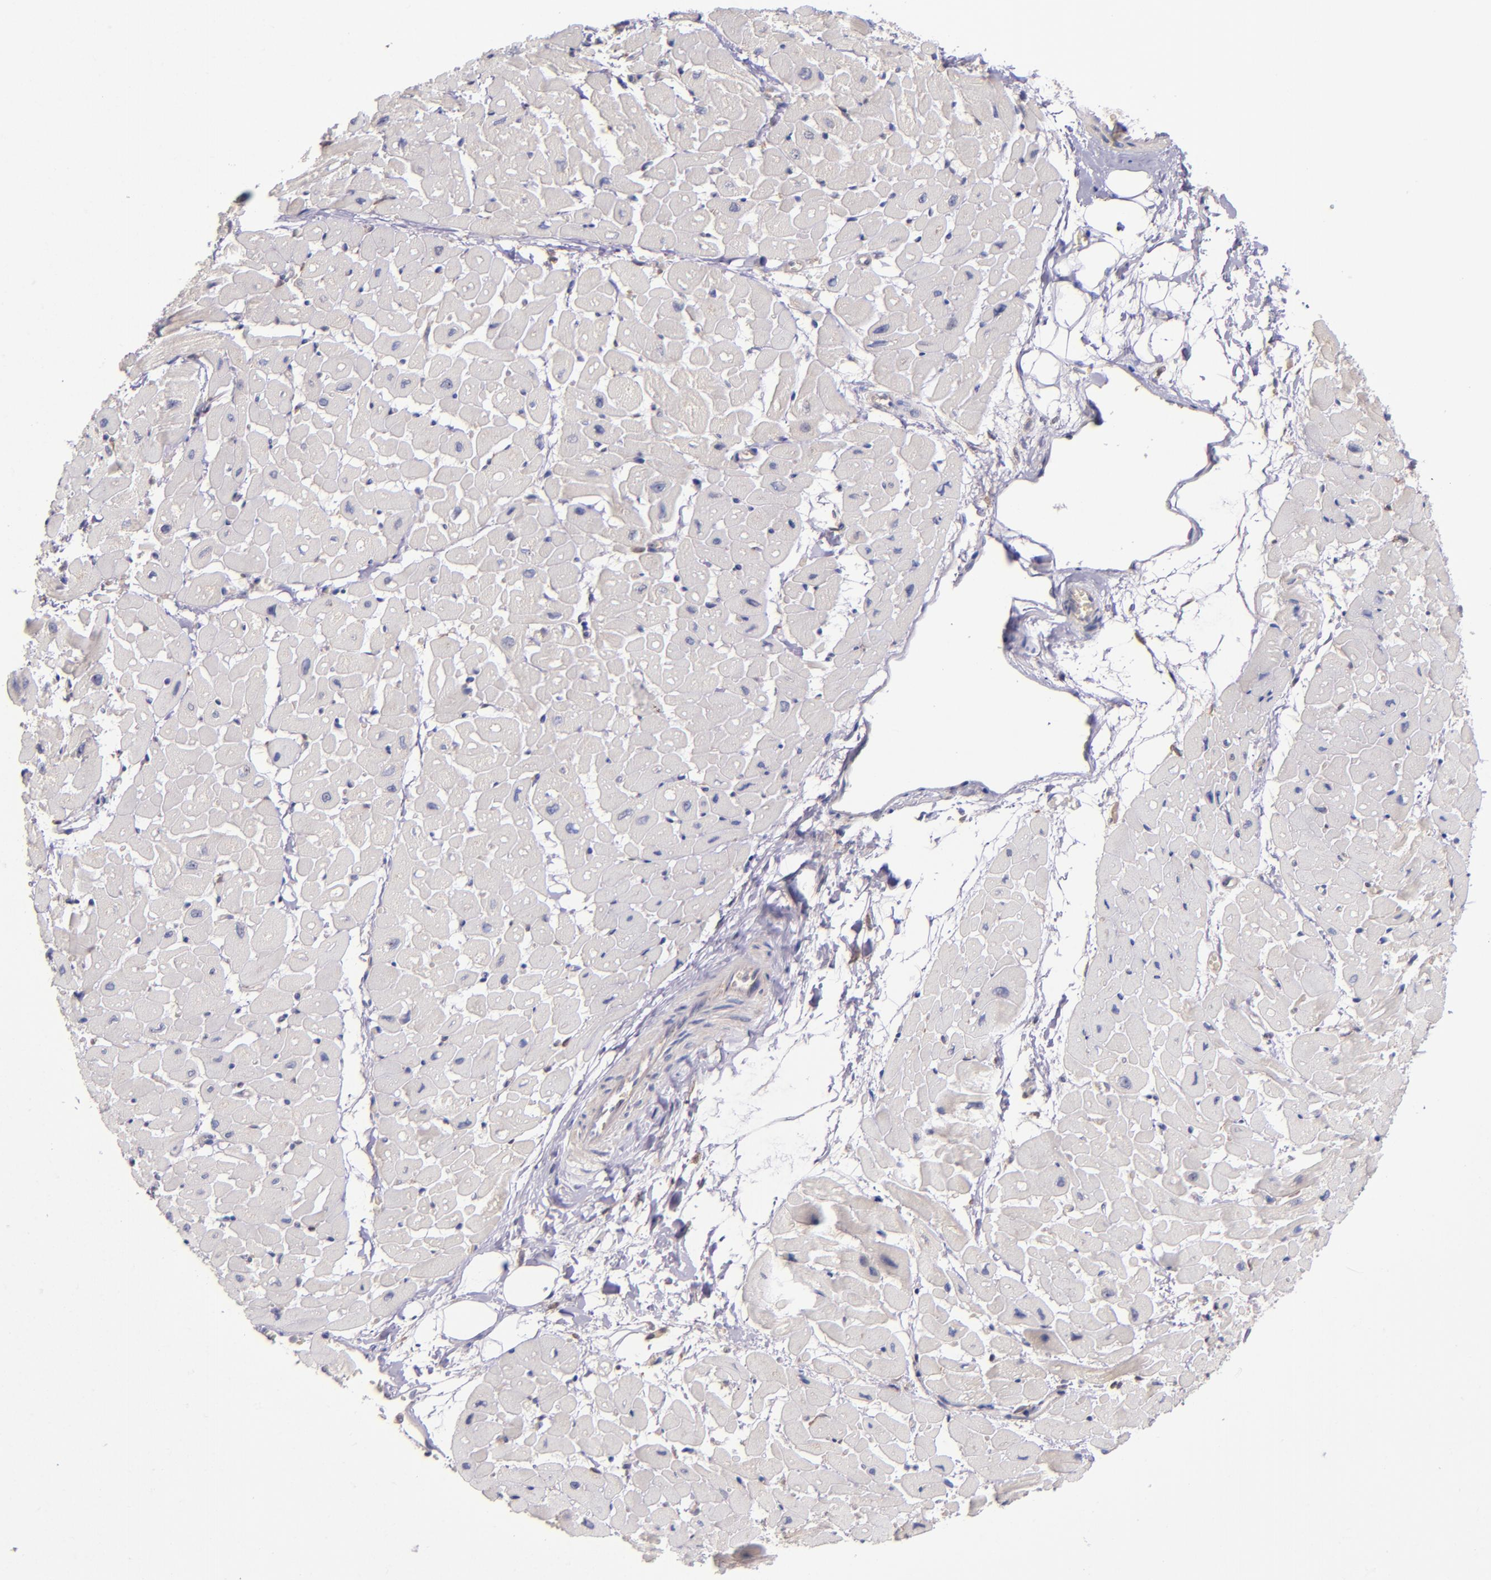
{"staining": {"intensity": "negative", "quantity": "none", "location": "none"}, "tissue": "heart muscle", "cell_type": "Cardiomyocytes", "image_type": "normal", "snomed": [{"axis": "morphology", "description": "Normal tissue, NOS"}, {"axis": "topography", "description": "Heart"}], "caption": "This is an immunohistochemistry (IHC) micrograph of unremarkable human heart muscle. There is no staining in cardiomyocytes.", "gene": "EIF4ENIF1", "patient": {"sex": "male", "age": 45}}